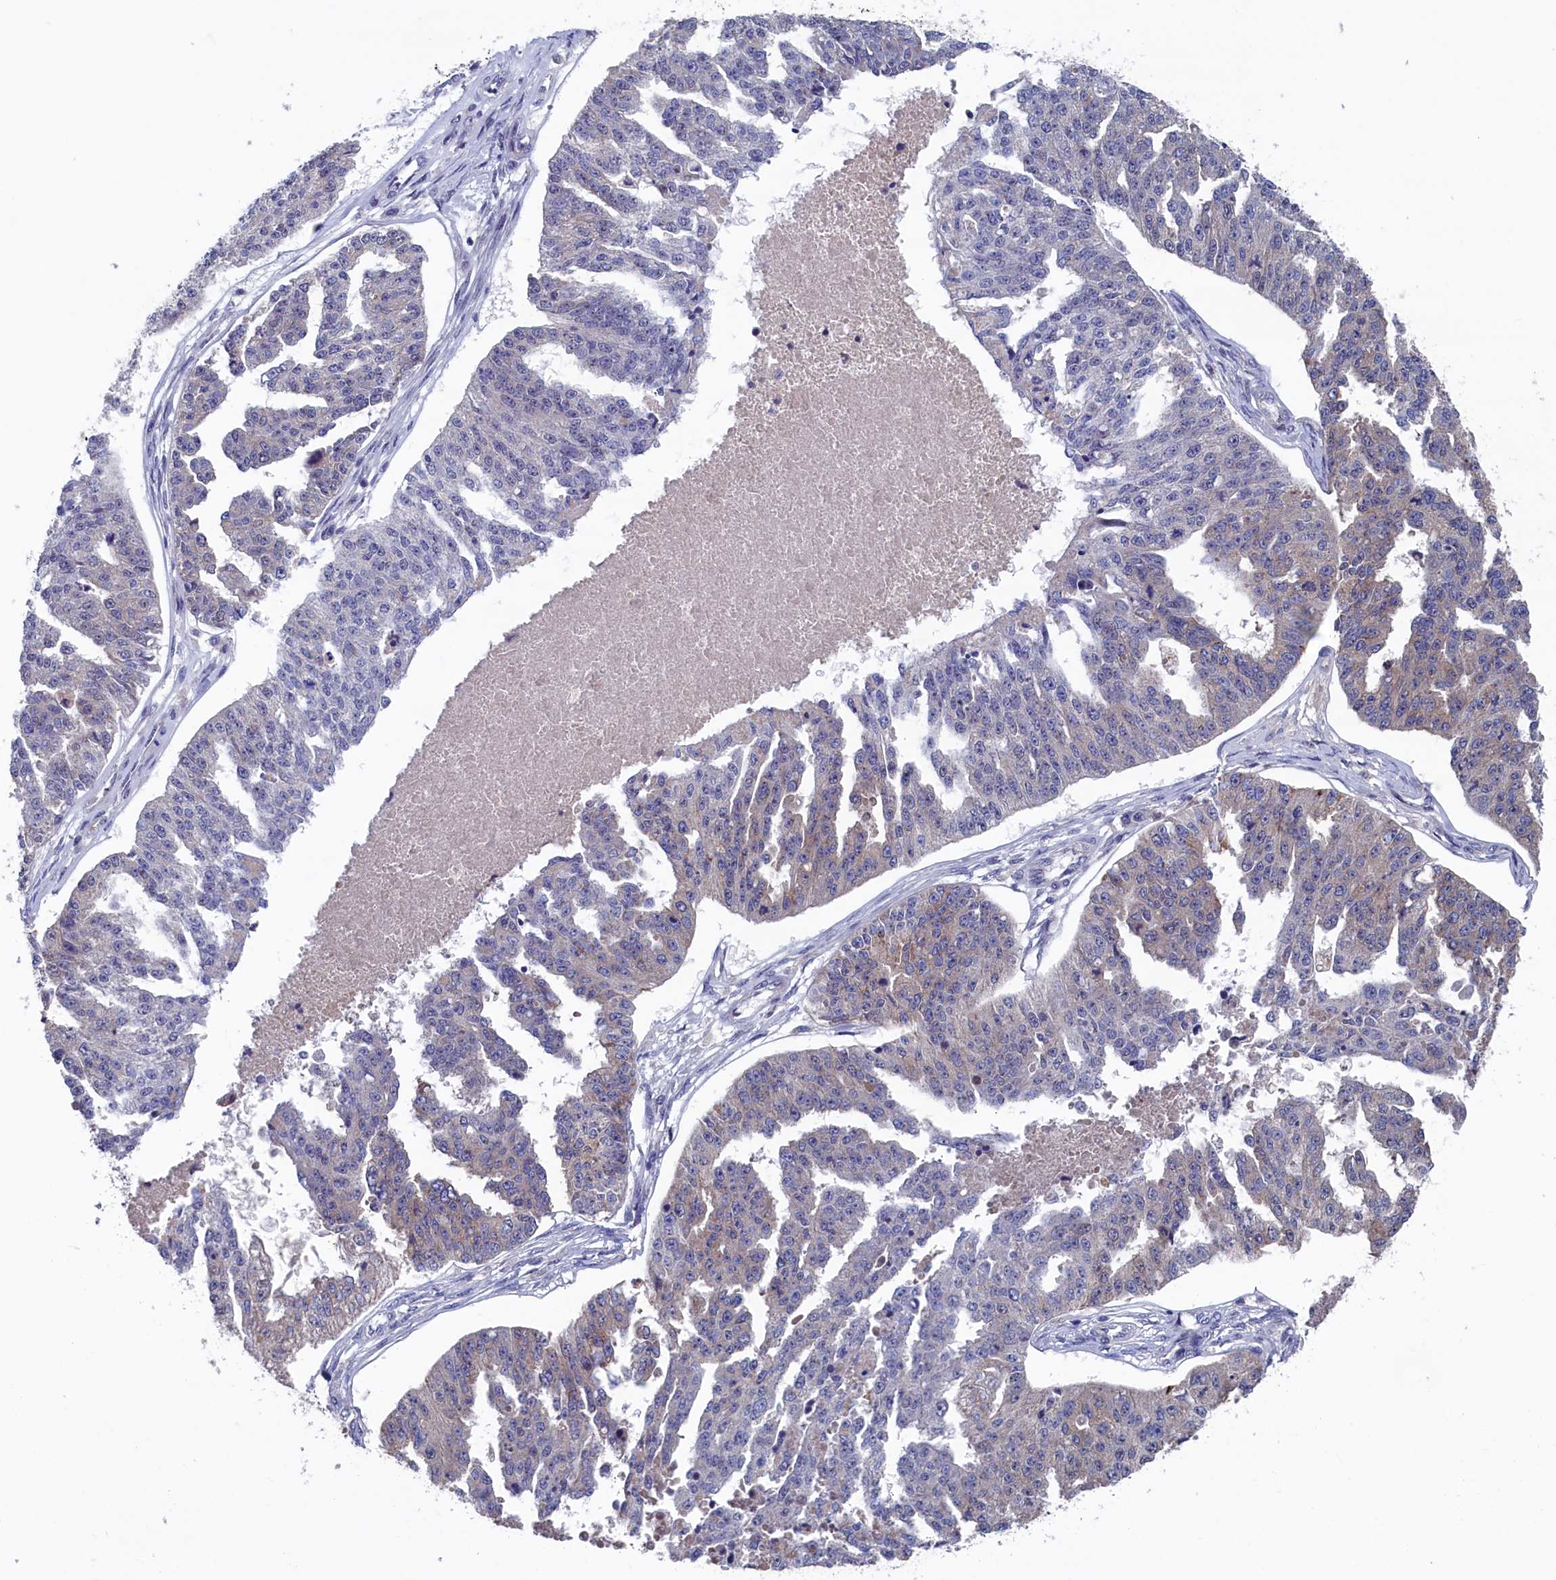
{"staining": {"intensity": "moderate", "quantity": "<25%", "location": "cytoplasmic/membranous"}, "tissue": "ovarian cancer", "cell_type": "Tumor cells", "image_type": "cancer", "snomed": [{"axis": "morphology", "description": "Cystadenocarcinoma, serous, NOS"}, {"axis": "topography", "description": "Ovary"}], "caption": "Ovarian serous cystadenocarcinoma stained for a protein (brown) shows moderate cytoplasmic/membranous positive expression in about <25% of tumor cells.", "gene": "SPATA13", "patient": {"sex": "female", "age": 58}}